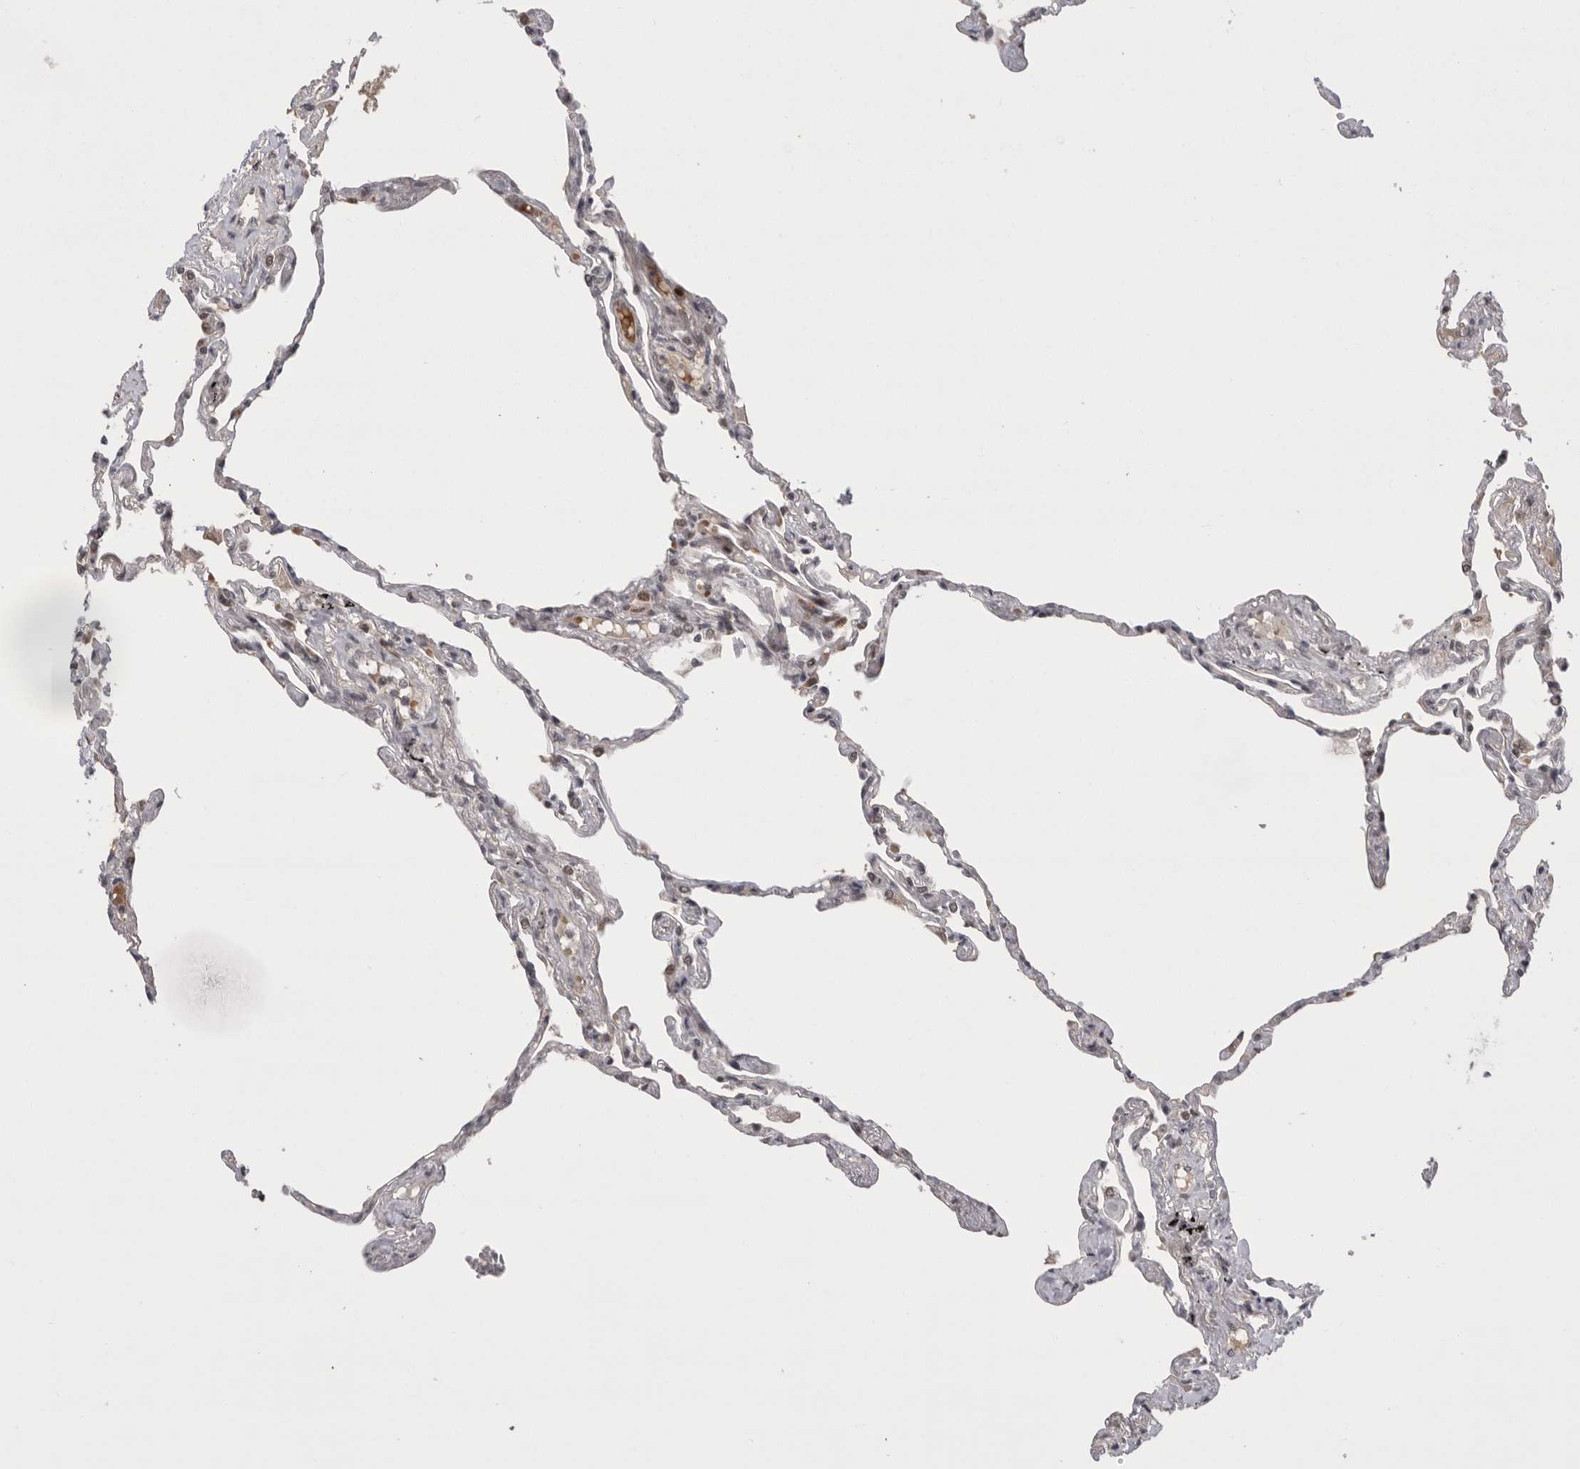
{"staining": {"intensity": "moderate", "quantity": "25%-75%", "location": "nuclear"}, "tissue": "lung", "cell_type": "Alveolar cells", "image_type": "normal", "snomed": [{"axis": "morphology", "description": "Normal tissue, NOS"}, {"axis": "topography", "description": "Lung"}], "caption": "Protein expression analysis of unremarkable lung displays moderate nuclear expression in approximately 25%-75% of alveolar cells. (IHC, brightfield microscopy, high magnification).", "gene": "POU5F1", "patient": {"sex": "female", "age": 67}}